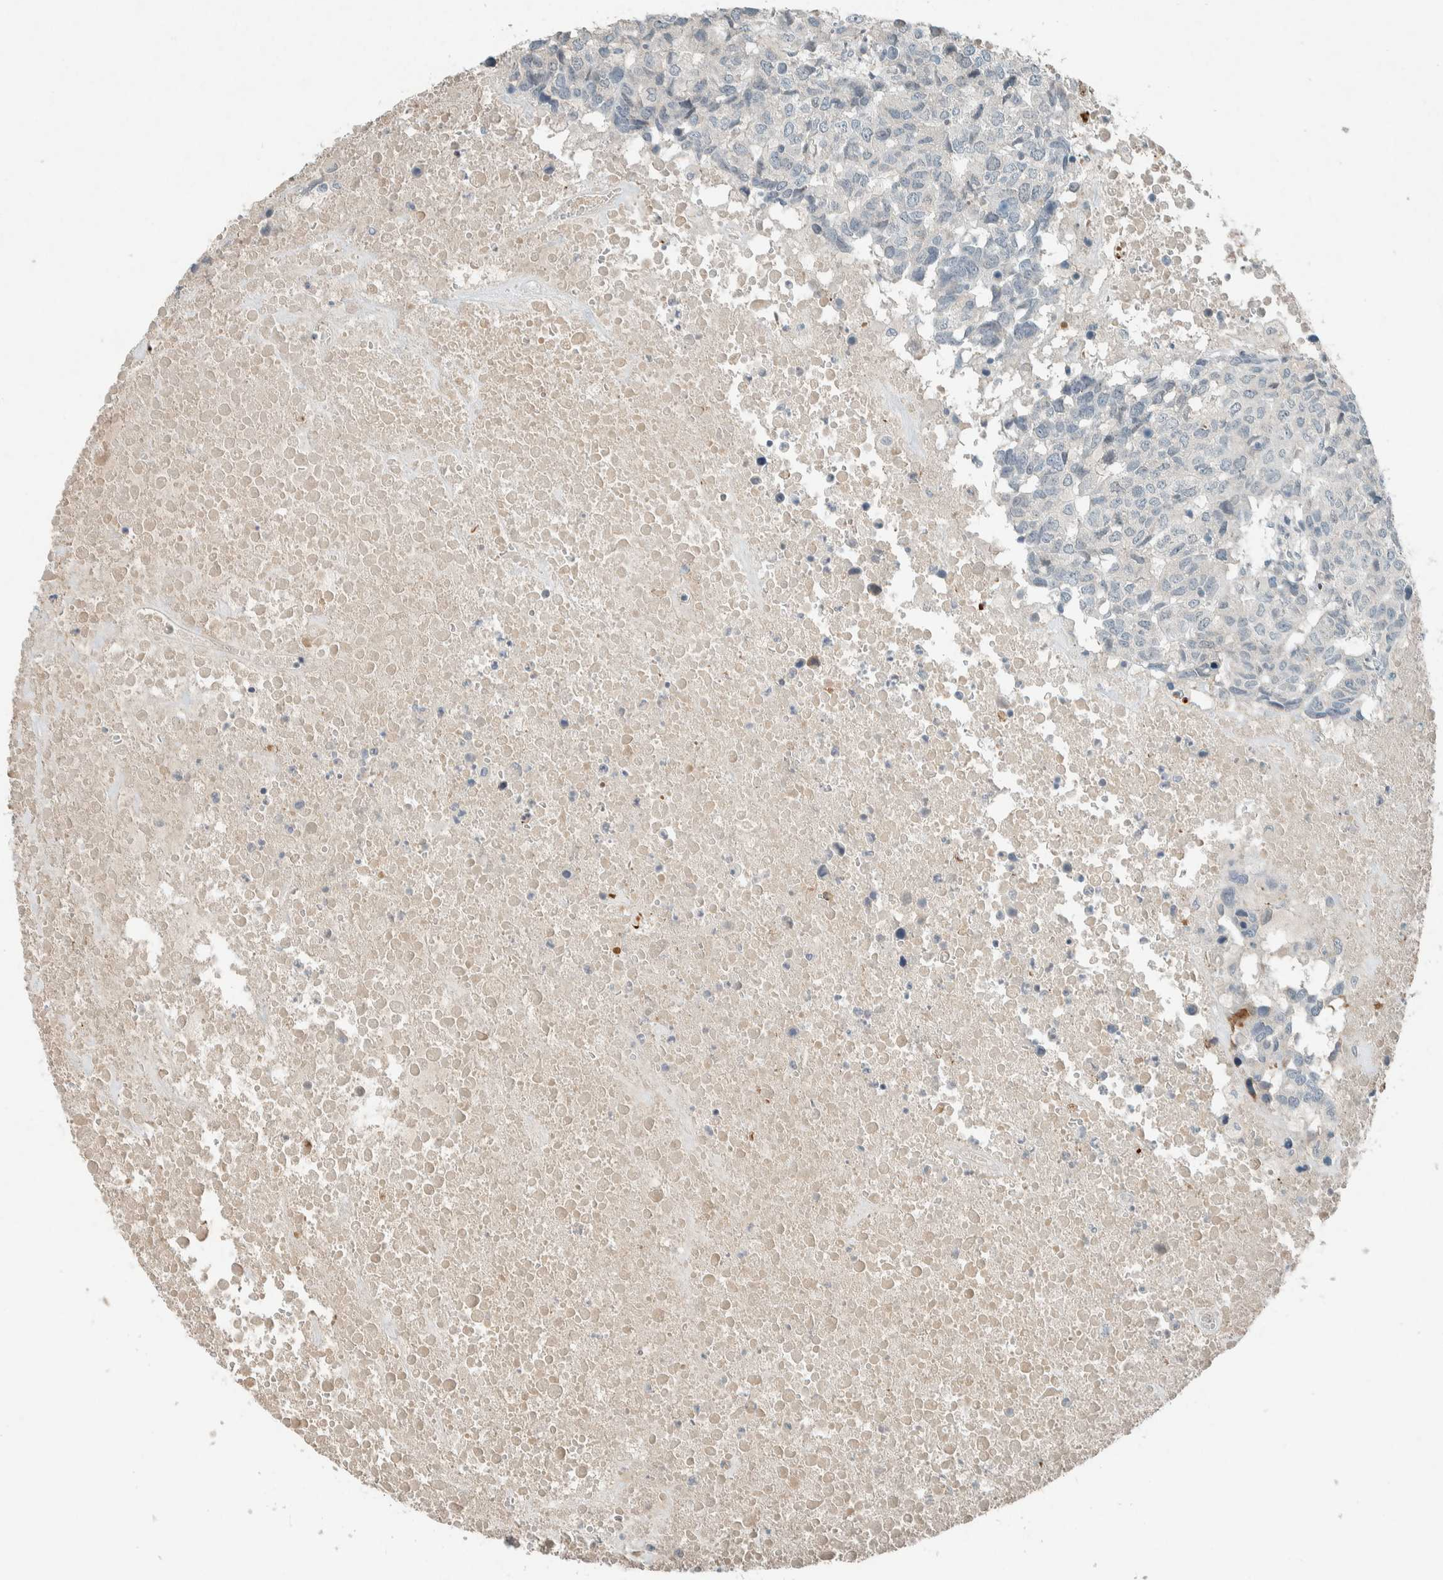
{"staining": {"intensity": "negative", "quantity": "none", "location": "none"}, "tissue": "head and neck cancer", "cell_type": "Tumor cells", "image_type": "cancer", "snomed": [{"axis": "morphology", "description": "Squamous cell carcinoma, NOS"}, {"axis": "topography", "description": "Head-Neck"}], "caption": "IHC photomicrograph of neoplastic tissue: human head and neck cancer (squamous cell carcinoma) stained with DAB (3,3'-diaminobenzidine) displays no significant protein expression in tumor cells. The staining was performed using DAB (3,3'-diaminobenzidine) to visualize the protein expression in brown, while the nuclei were stained in blue with hematoxylin (Magnification: 20x).", "gene": "CERCAM", "patient": {"sex": "male", "age": 66}}